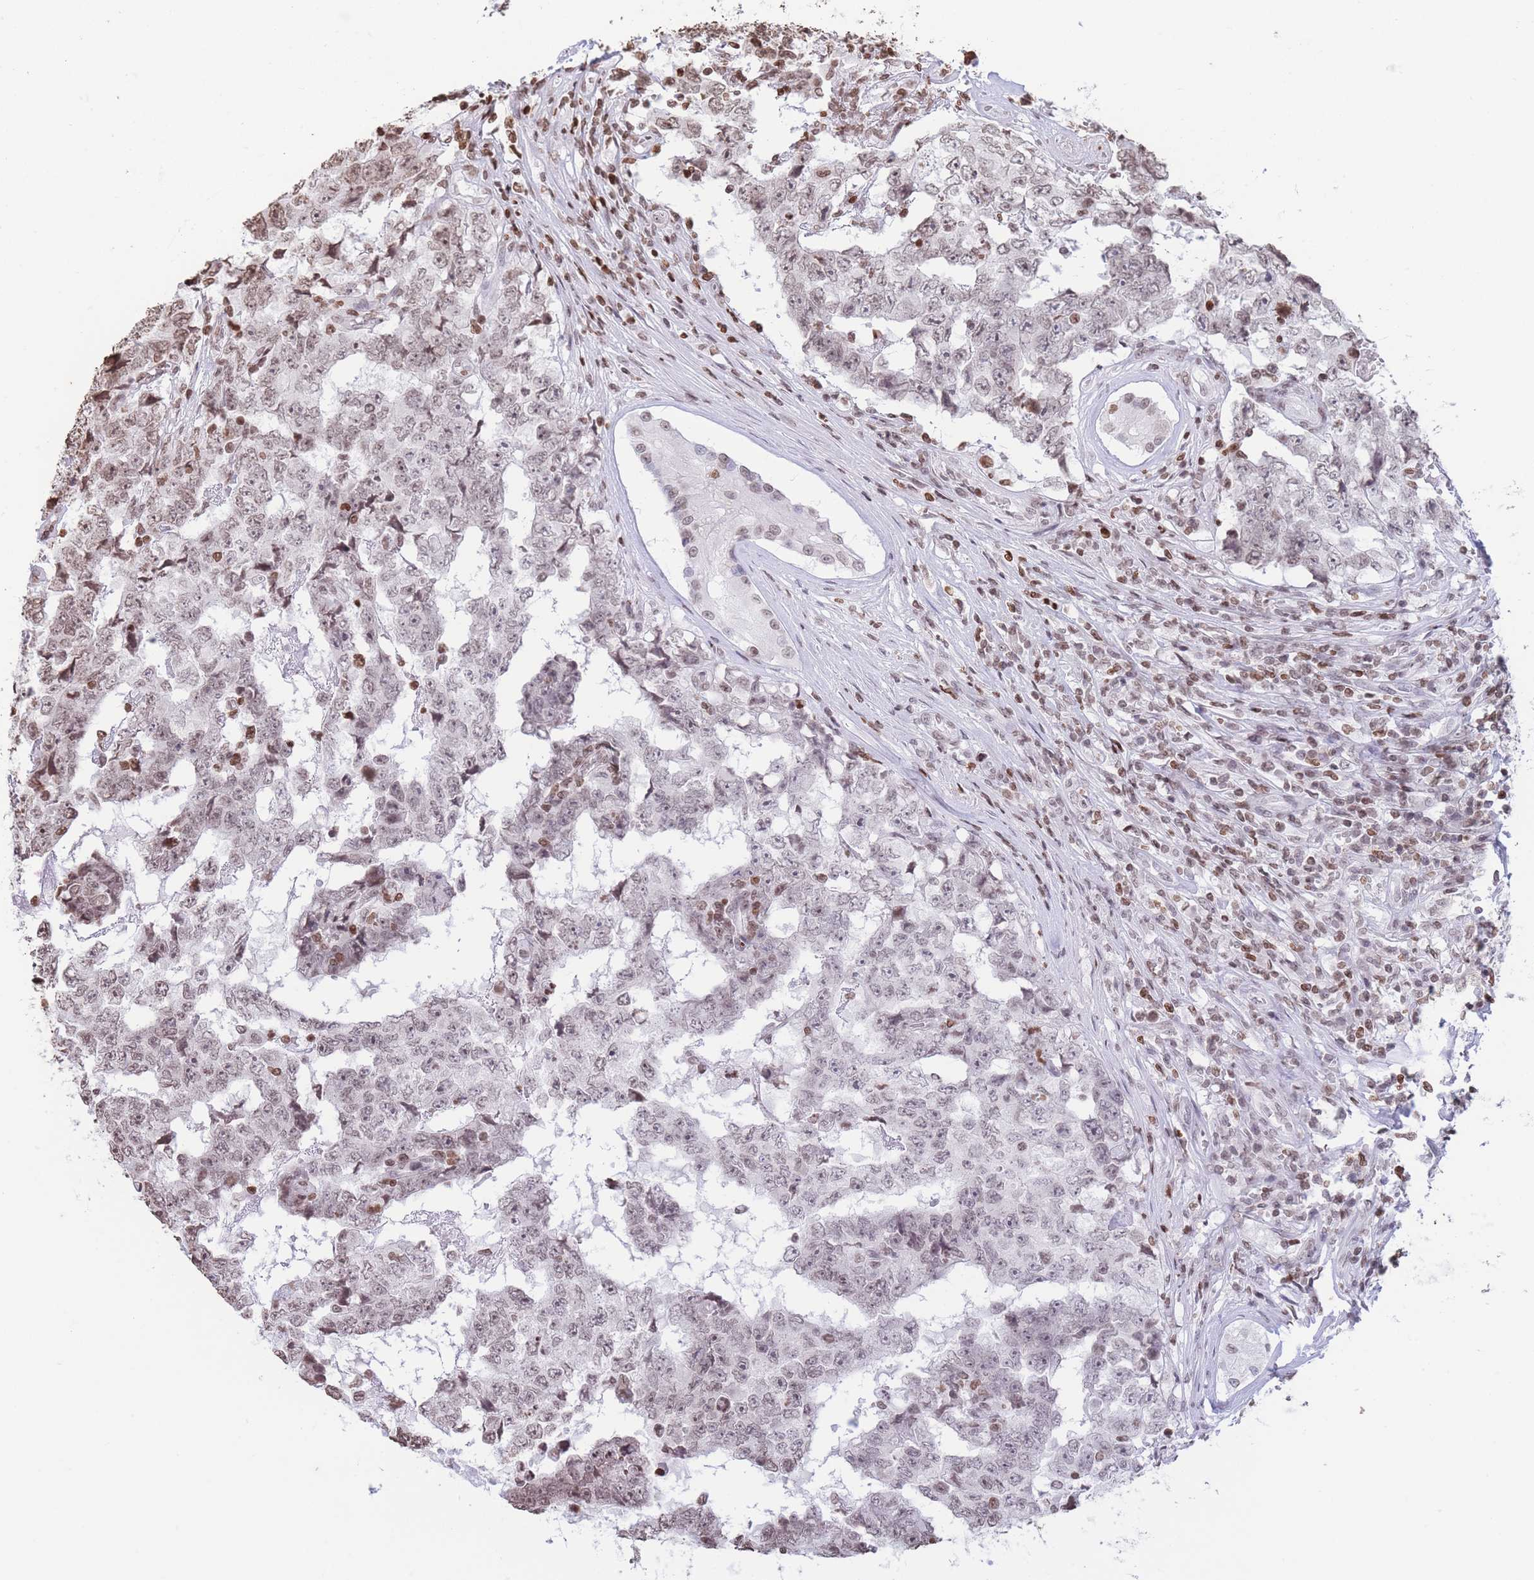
{"staining": {"intensity": "weak", "quantity": ">75%", "location": "nuclear"}, "tissue": "testis cancer", "cell_type": "Tumor cells", "image_type": "cancer", "snomed": [{"axis": "morphology", "description": "Carcinoma, Embryonal, NOS"}, {"axis": "topography", "description": "Testis"}], "caption": "Testis cancer (embryonal carcinoma) stained with a brown dye shows weak nuclear positive expression in approximately >75% of tumor cells.", "gene": "H2BC11", "patient": {"sex": "male", "age": 25}}